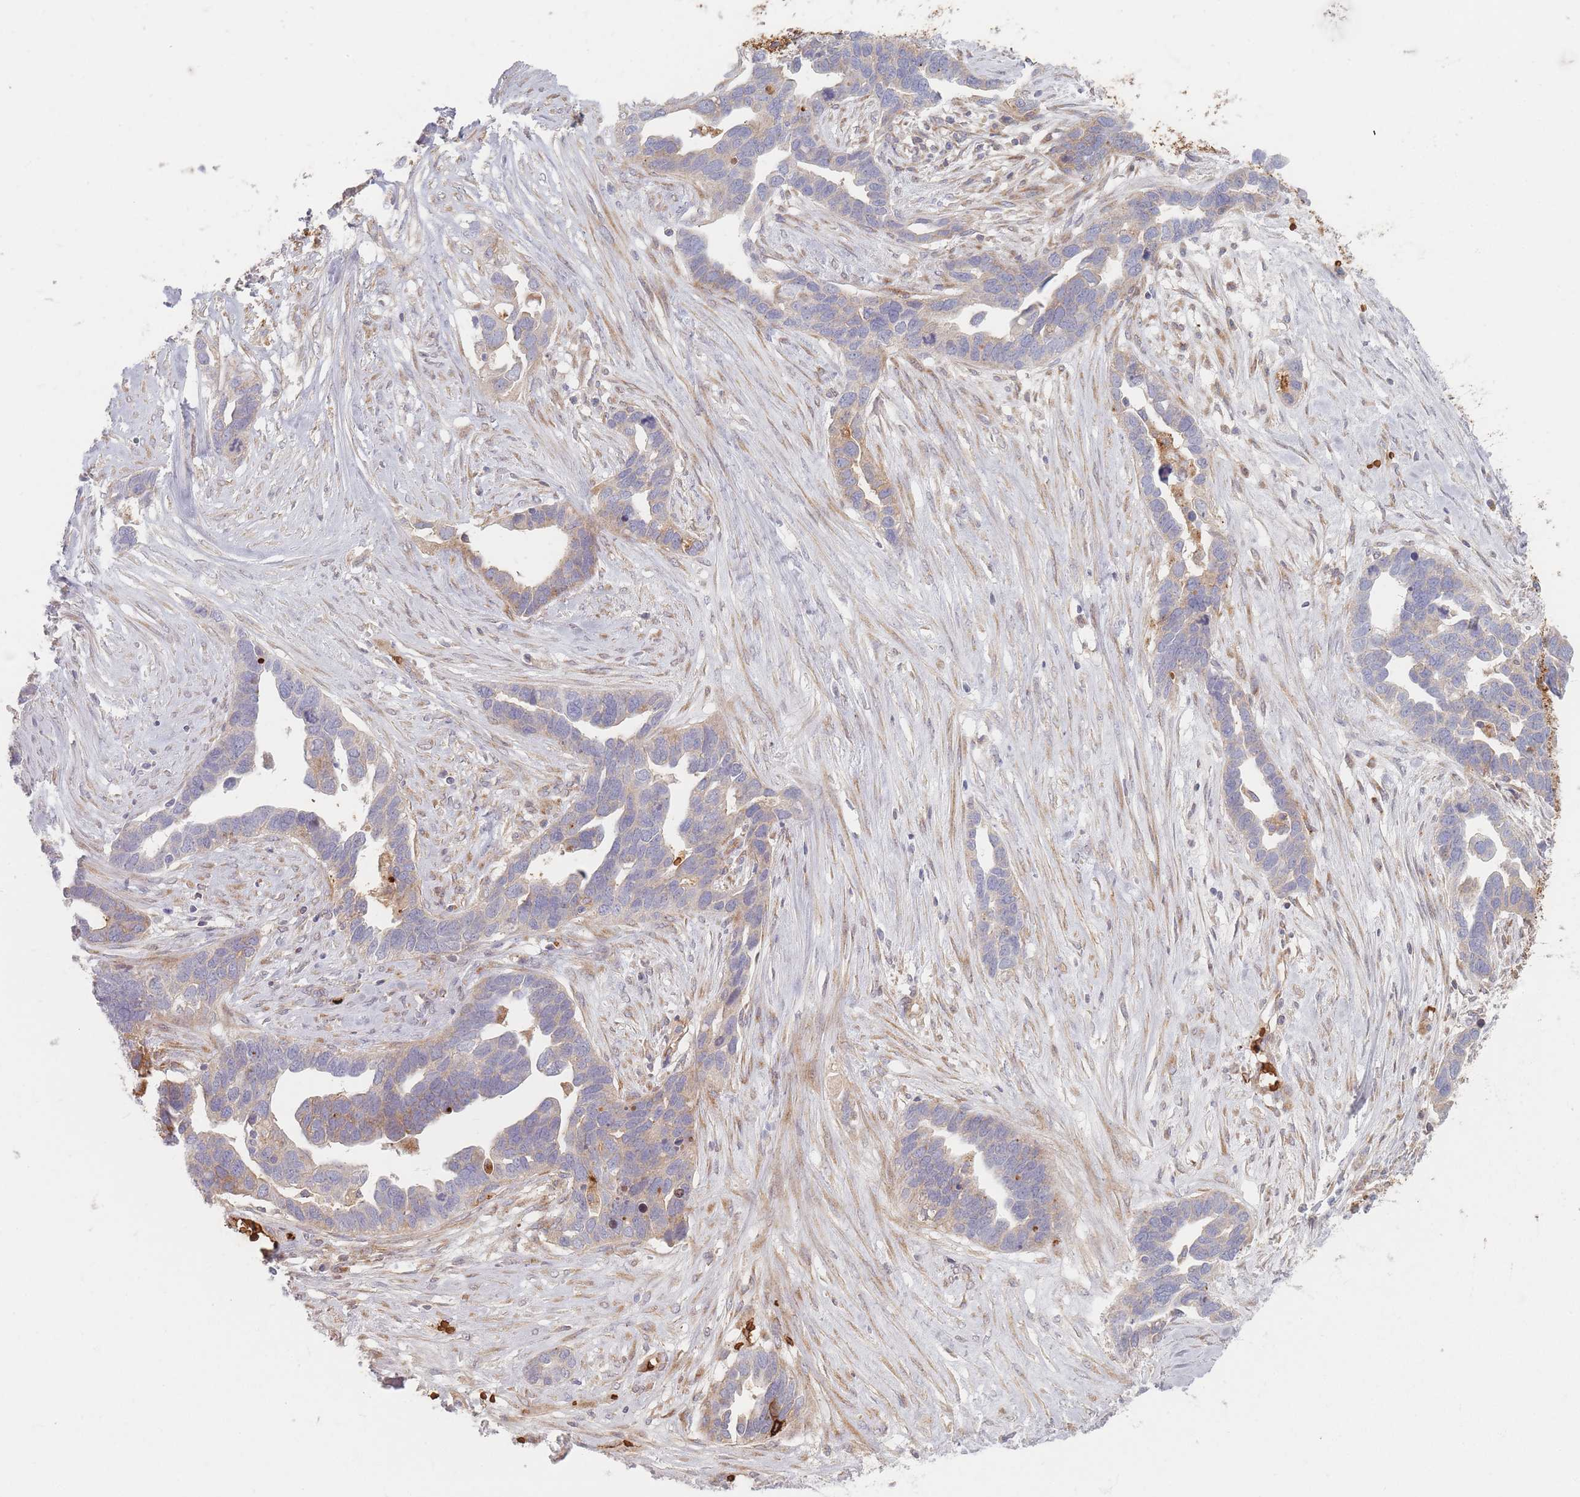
{"staining": {"intensity": "weak", "quantity": "<25%", "location": "cytoplasmic/membranous"}, "tissue": "ovarian cancer", "cell_type": "Tumor cells", "image_type": "cancer", "snomed": [{"axis": "morphology", "description": "Cystadenocarcinoma, serous, NOS"}, {"axis": "topography", "description": "Ovary"}], "caption": "Protein analysis of ovarian cancer displays no significant staining in tumor cells. (DAB (3,3'-diaminobenzidine) immunohistochemistry (IHC), high magnification).", "gene": "SLC2A6", "patient": {"sex": "female", "age": 54}}